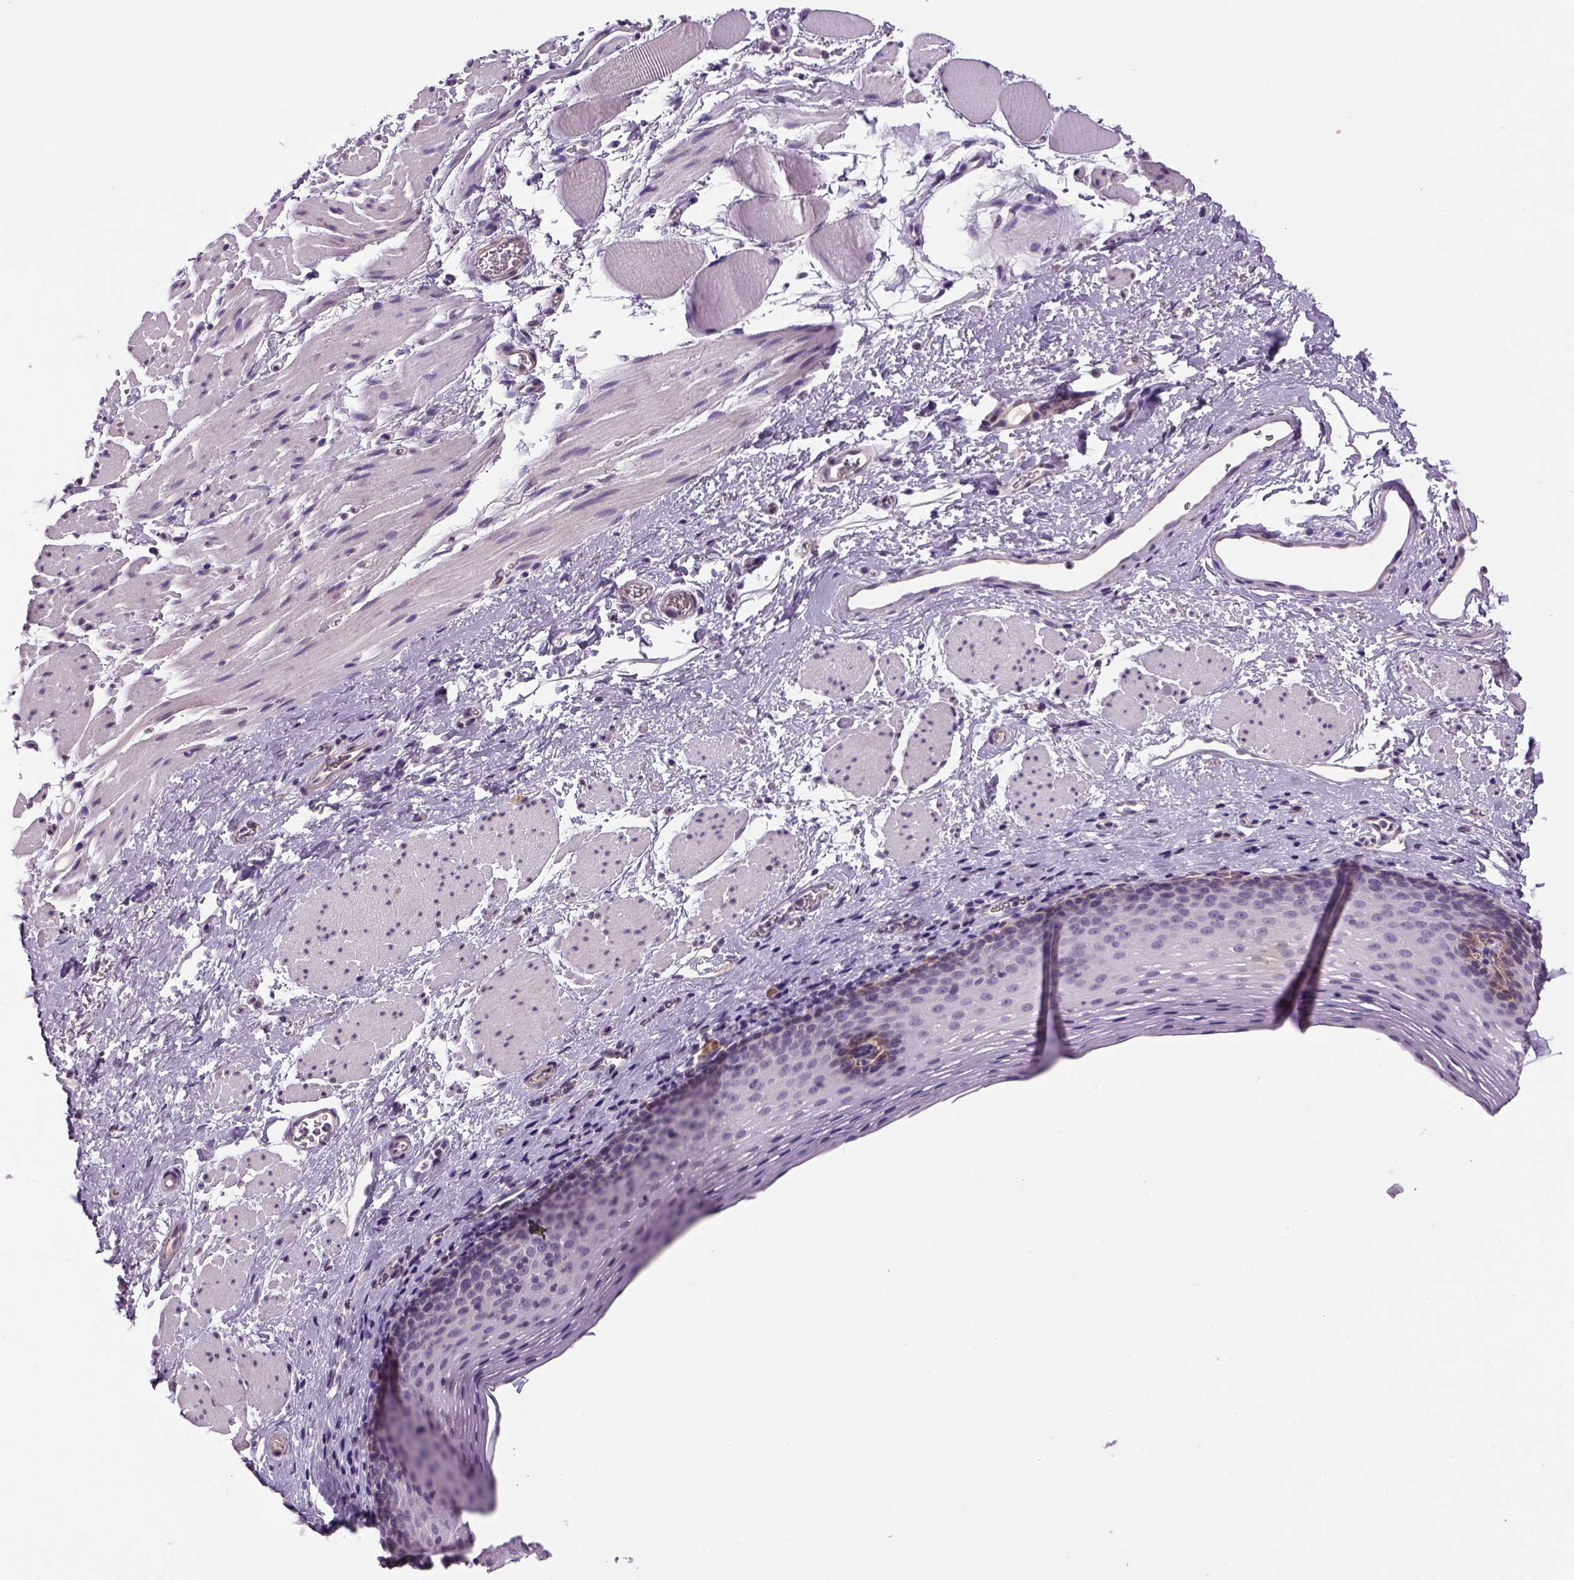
{"staining": {"intensity": "negative", "quantity": "none", "location": "none"}, "tissue": "esophagus", "cell_type": "Squamous epithelial cells", "image_type": "normal", "snomed": [{"axis": "morphology", "description": "Normal tissue, NOS"}, {"axis": "topography", "description": "Esophagus"}], "caption": "Photomicrograph shows no significant protein staining in squamous epithelial cells of benign esophagus.", "gene": "PRRT1", "patient": {"sex": "female", "age": 68}}